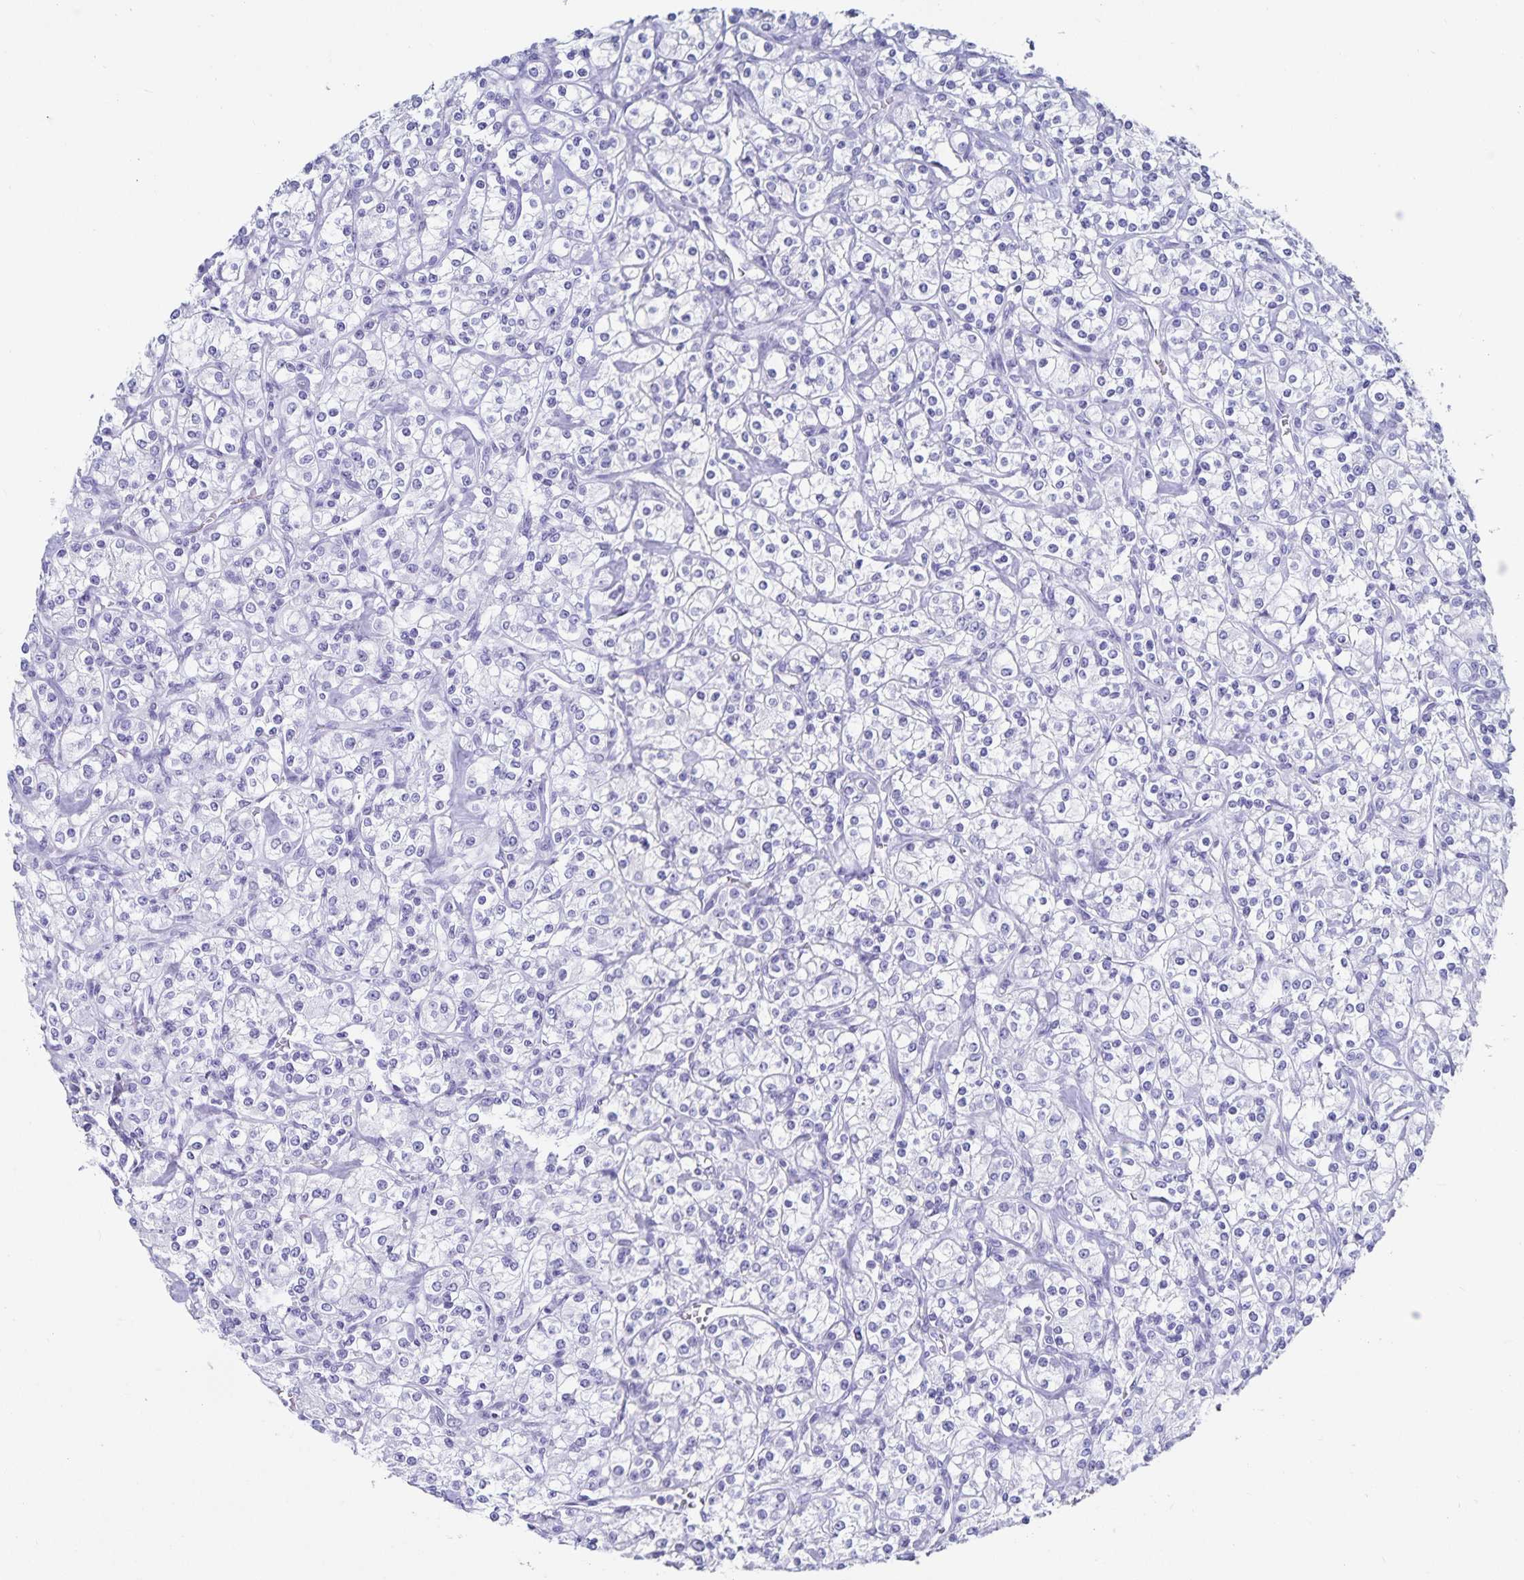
{"staining": {"intensity": "negative", "quantity": "none", "location": "none"}, "tissue": "renal cancer", "cell_type": "Tumor cells", "image_type": "cancer", "snomed": [{"axis": "morphology", "description": "Adenocarcinoma, NOS"}, {"axis": "topography", "description": "Kidney"}], "caption": "Tumor cells show no significant expression in adenocarcinoma (renal).", "gene": "C19orf73", "patient": {"sex": "male", "age": 77}}